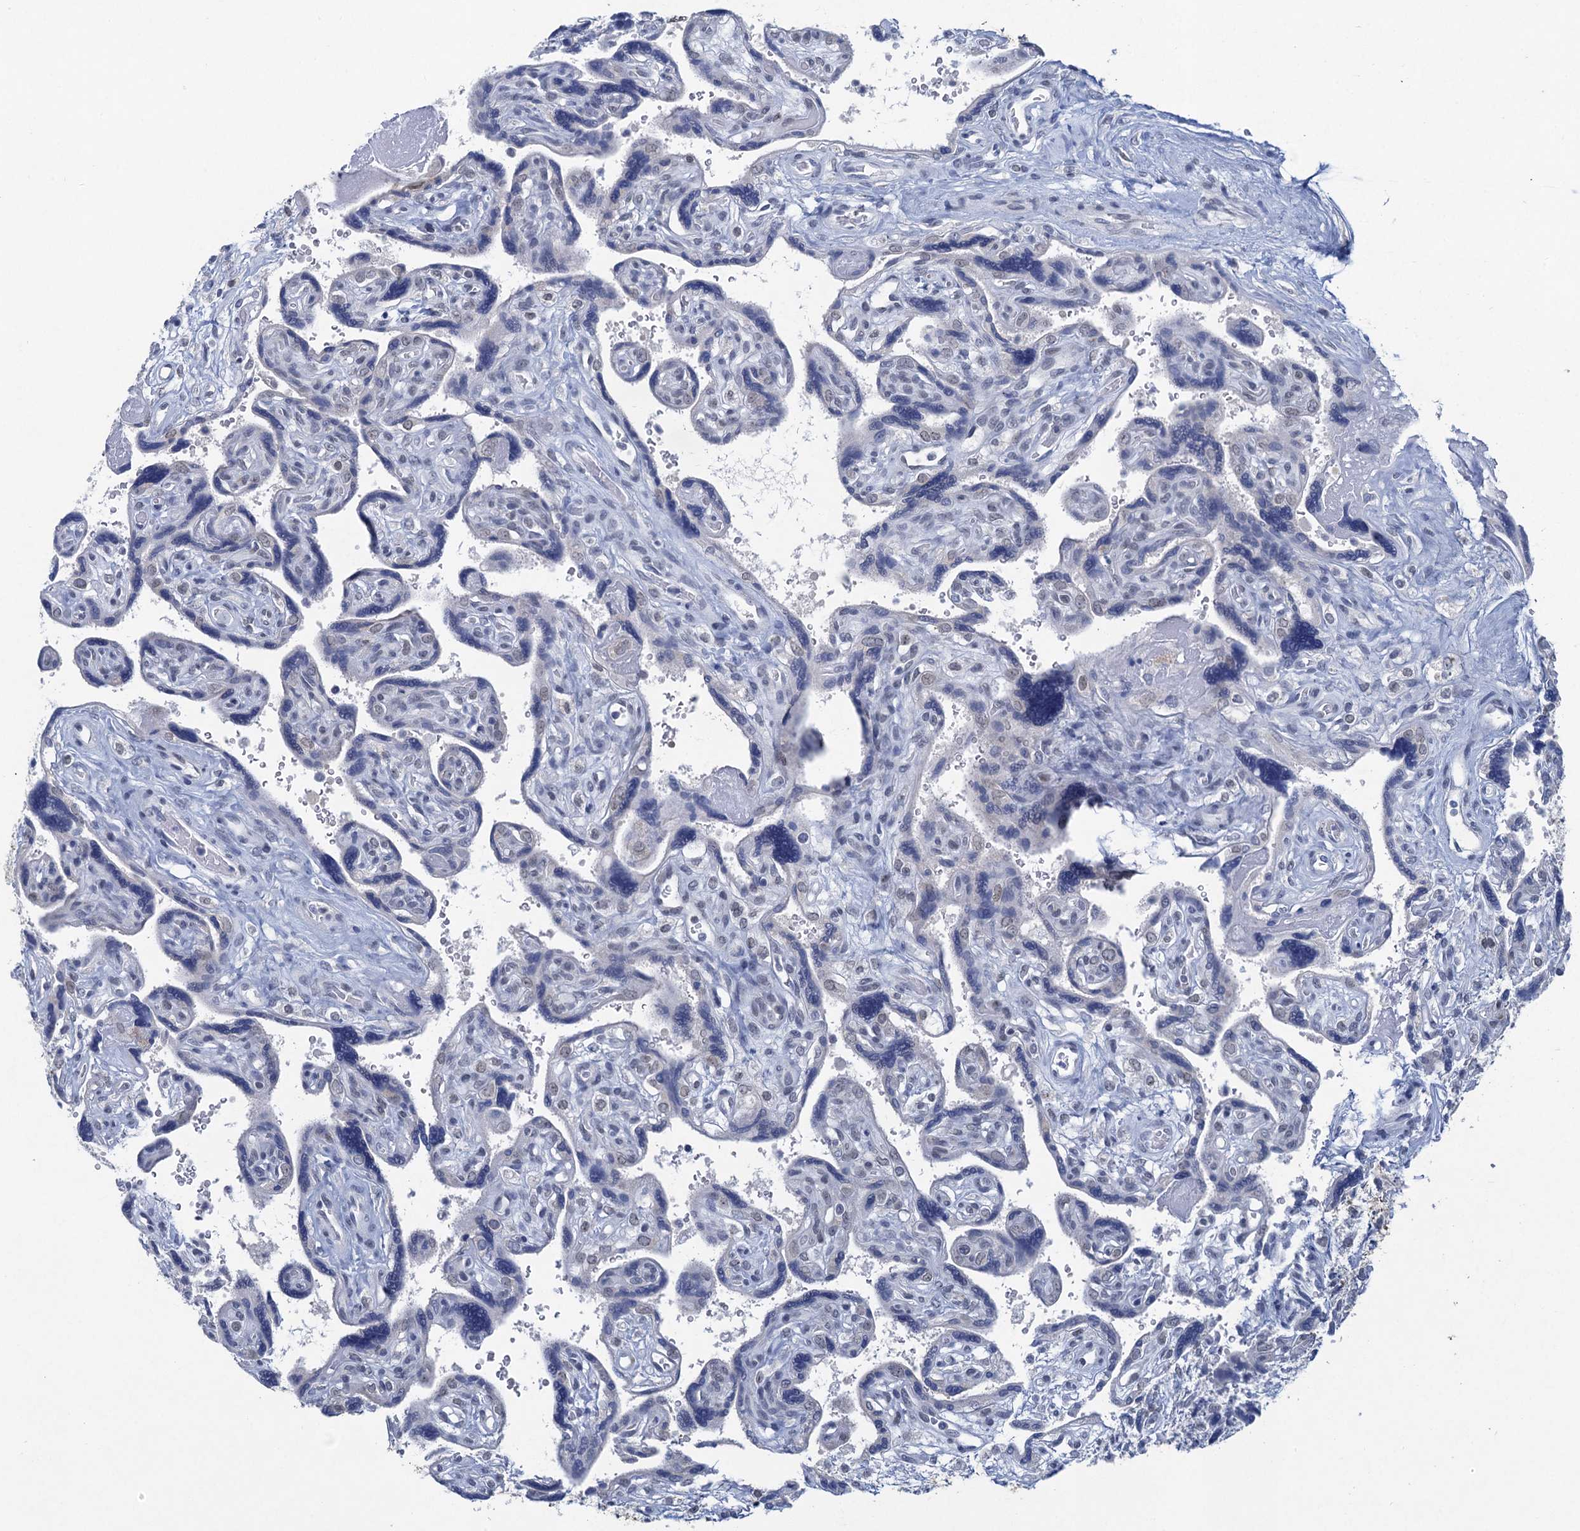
{"staining": {"intensity": "negative", "quantity": "none", "location": "none"}, "tissue": "placenta", "cell_type": "Trophoblastic cells", "image_type": "normal", "snomed": [{"axis": "morphology", "description": "Normal tissue, NOS"}, {"axis": "topography", "description": "Placenta"}], "caption": "Trophoblastic cells are negative for protein expression in benign human placenta. Nuclei are stained in blue.", "gene": "ENSG00000230707", "patient": {"sex": "female", "age": 39}}